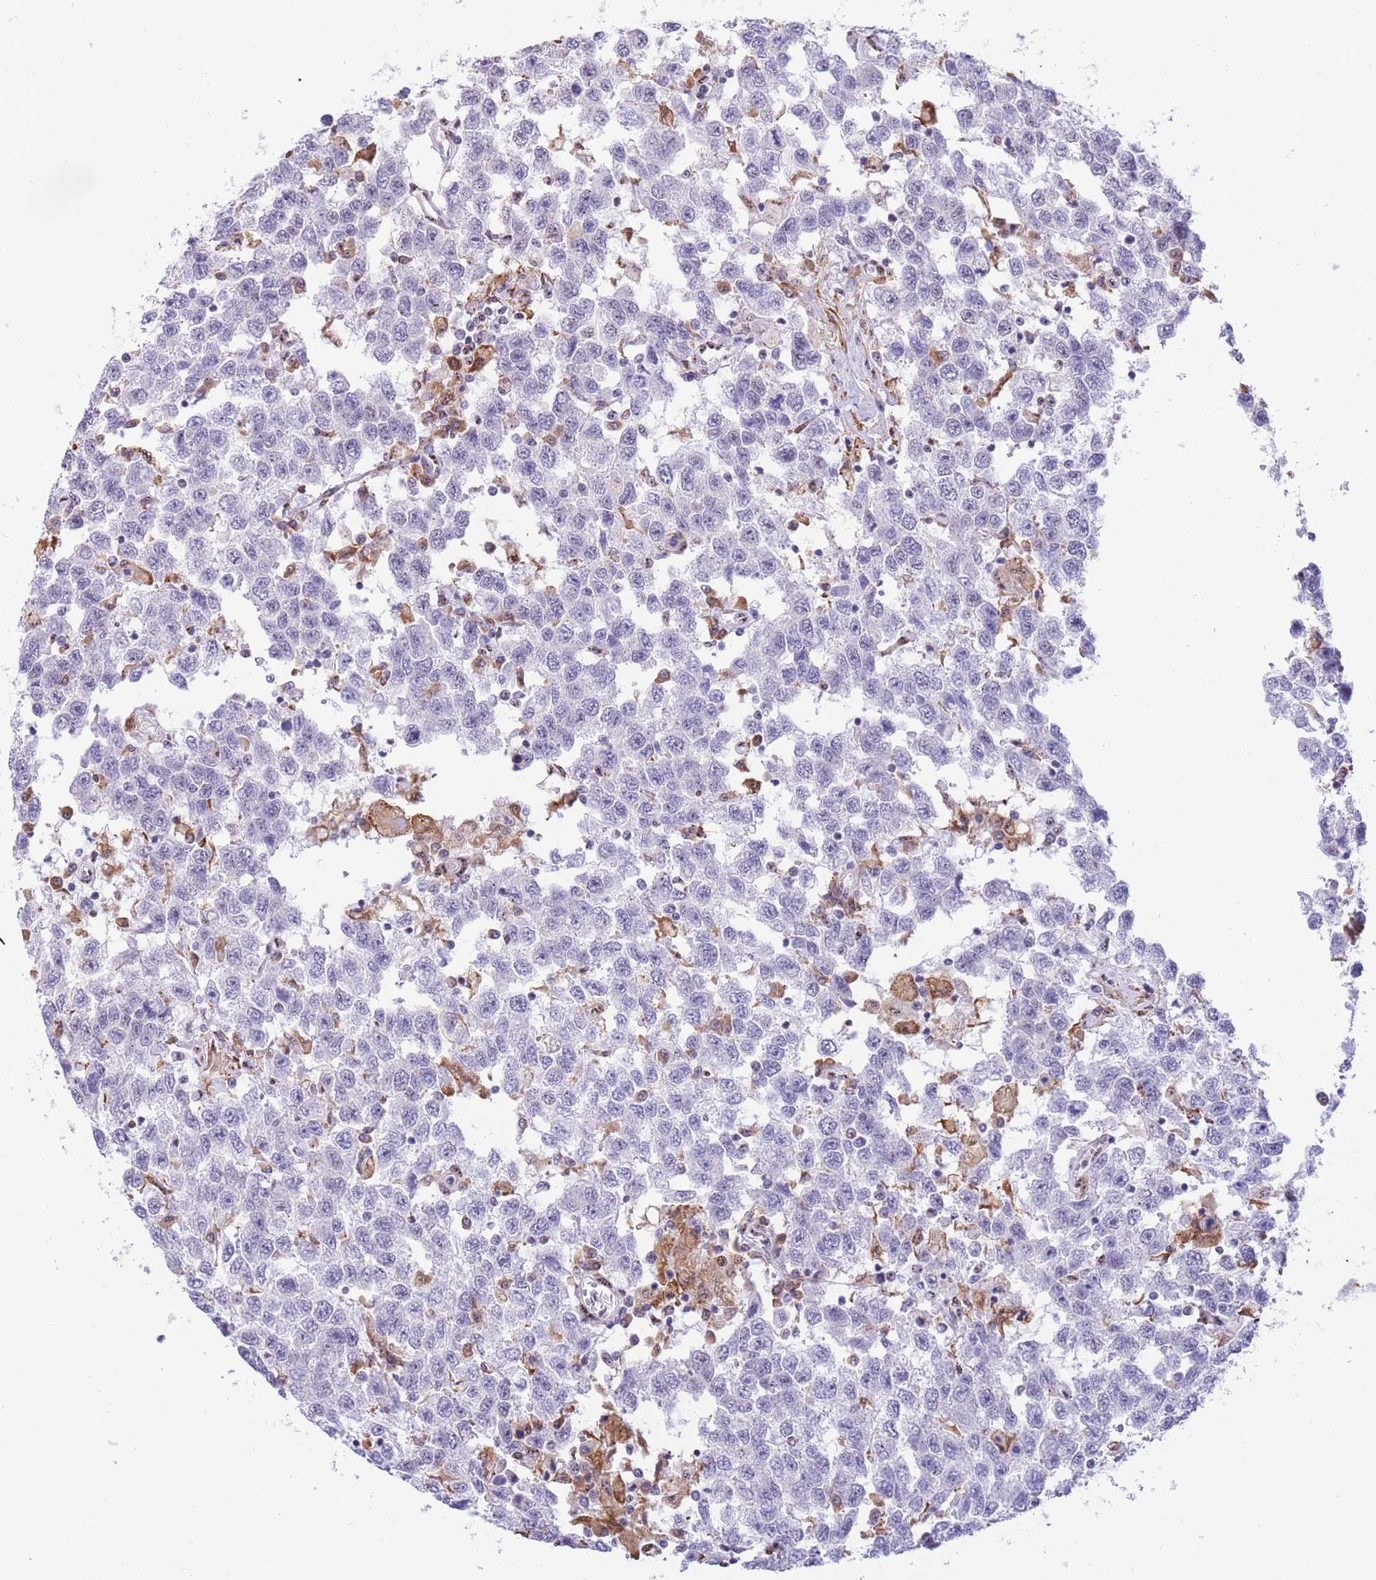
{"staining": {"intensity": "negative", "quantity": "none", "location": "none"}, "tissue": "testis cancer", "cell_type": "Tumor cells", "image_type": "cancer", "snomed": [{"axis": "morphology", "description": "Seminoma, NOS"}, {"axis": "topography", "description": "Testis"}], "caption": "Immunohistochemistry (IHC) micrograph of neoplastic tissue: testis cancer stained with DAB (3,3'-diaminobenzidine) shows no significant protein staining in tumor cells. Brightfield microscopy of immunohistochemistry stained with DAB (3,3'-diaminobenzidine) (brown) and hematoxylin (blue), captured at high magnification.", "gene": "FAM153A", "patient": {"sex": "male", "age": 41}}